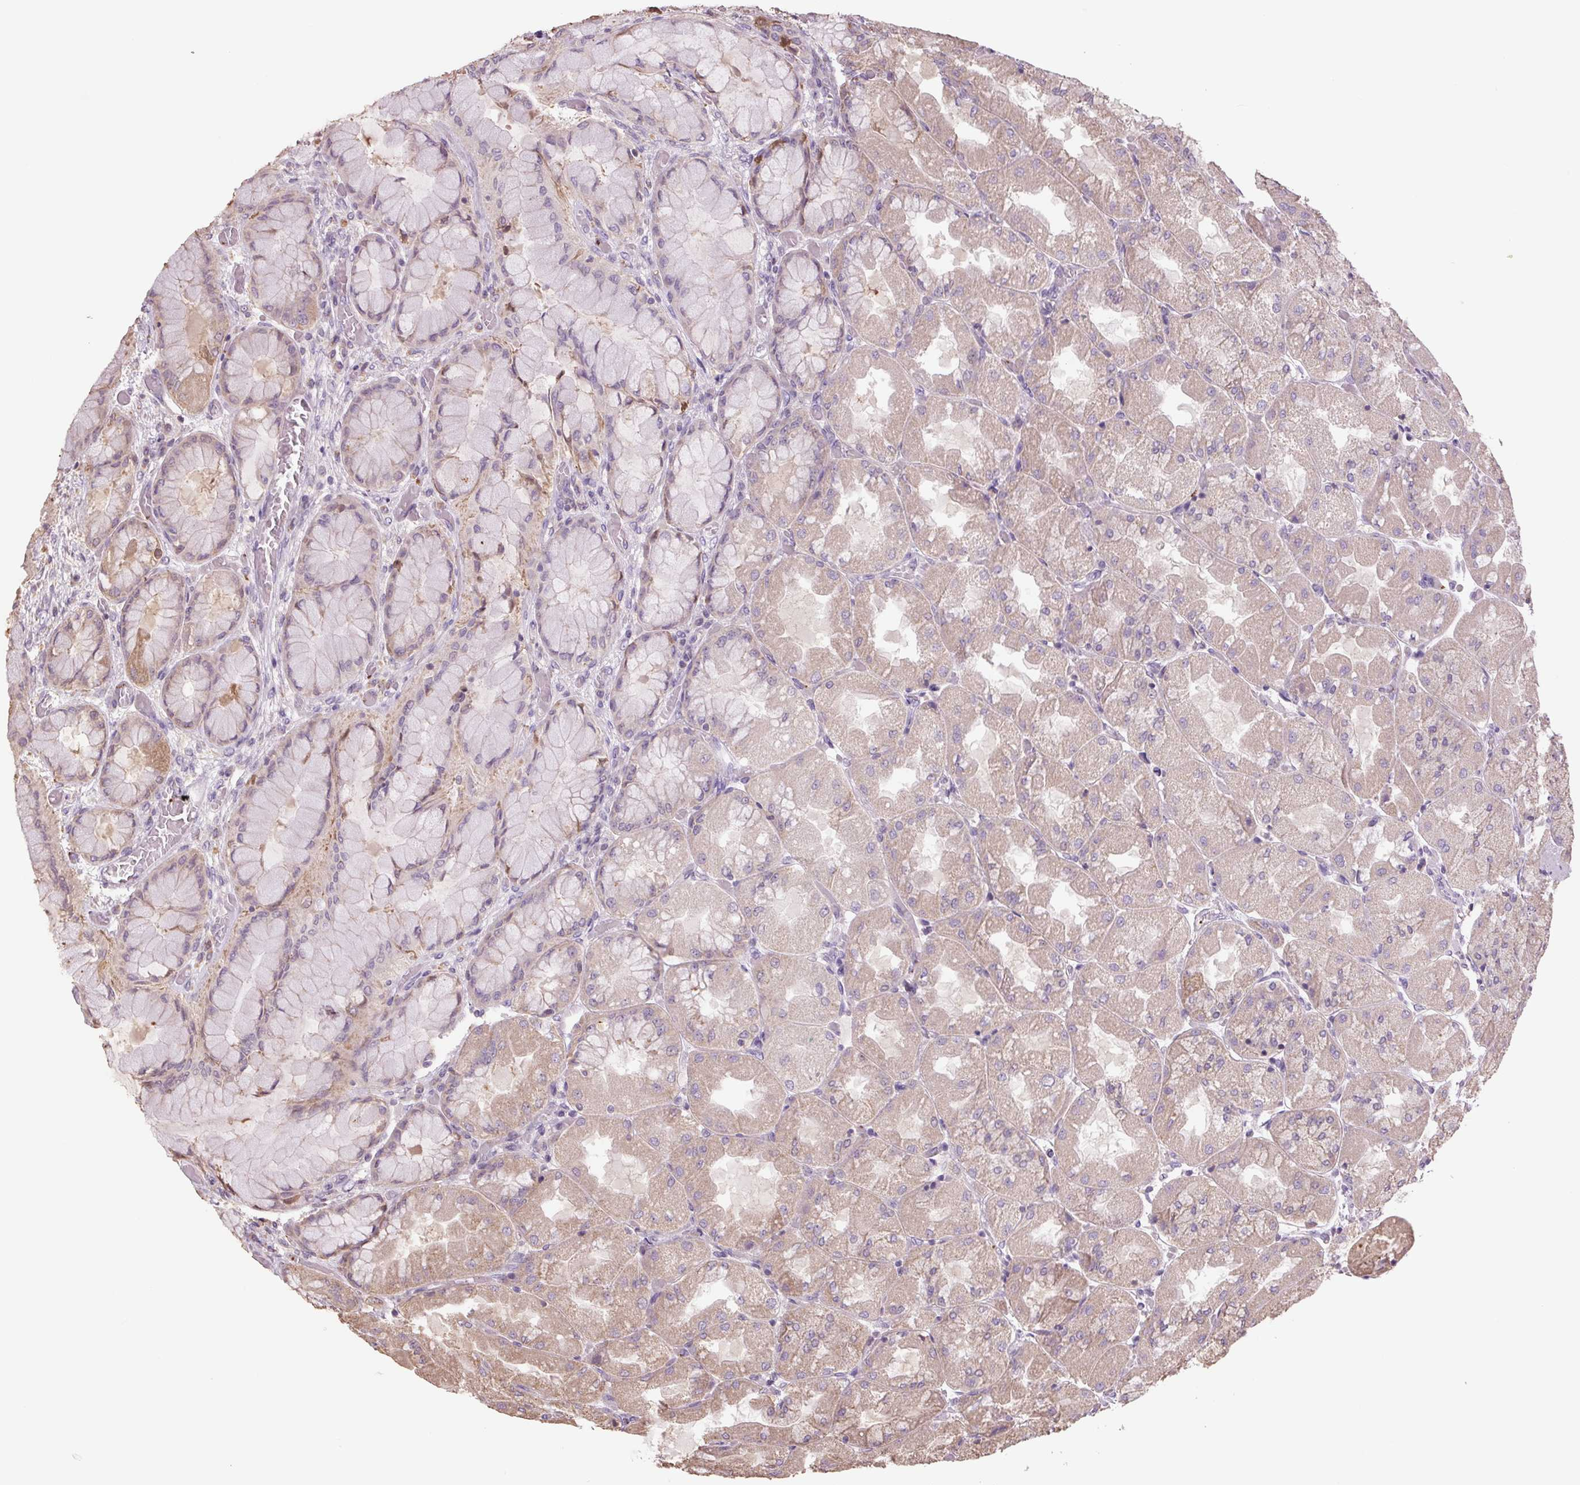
{"staining": {"intensity": "weak", "quantity": "25%-75%", "location": "cytoplasmic/membranous"}, "tissue": "stomach", "cell_type": "Glandular cells", "image_type": "normal", "snomed": [{"axis": "morphology", "description": "Normal tissue, NOS"}, {"axis": "topography", "description": "Stomach"}], "caption": "Immunohistochemistry (IHC) of normal stomach displays low levels of weak cytoplasmic/membranous expression in about 25%-75% of glandular cells.", "gene": "TMEM160", "patient": {"sex": "female", "age": 61}}